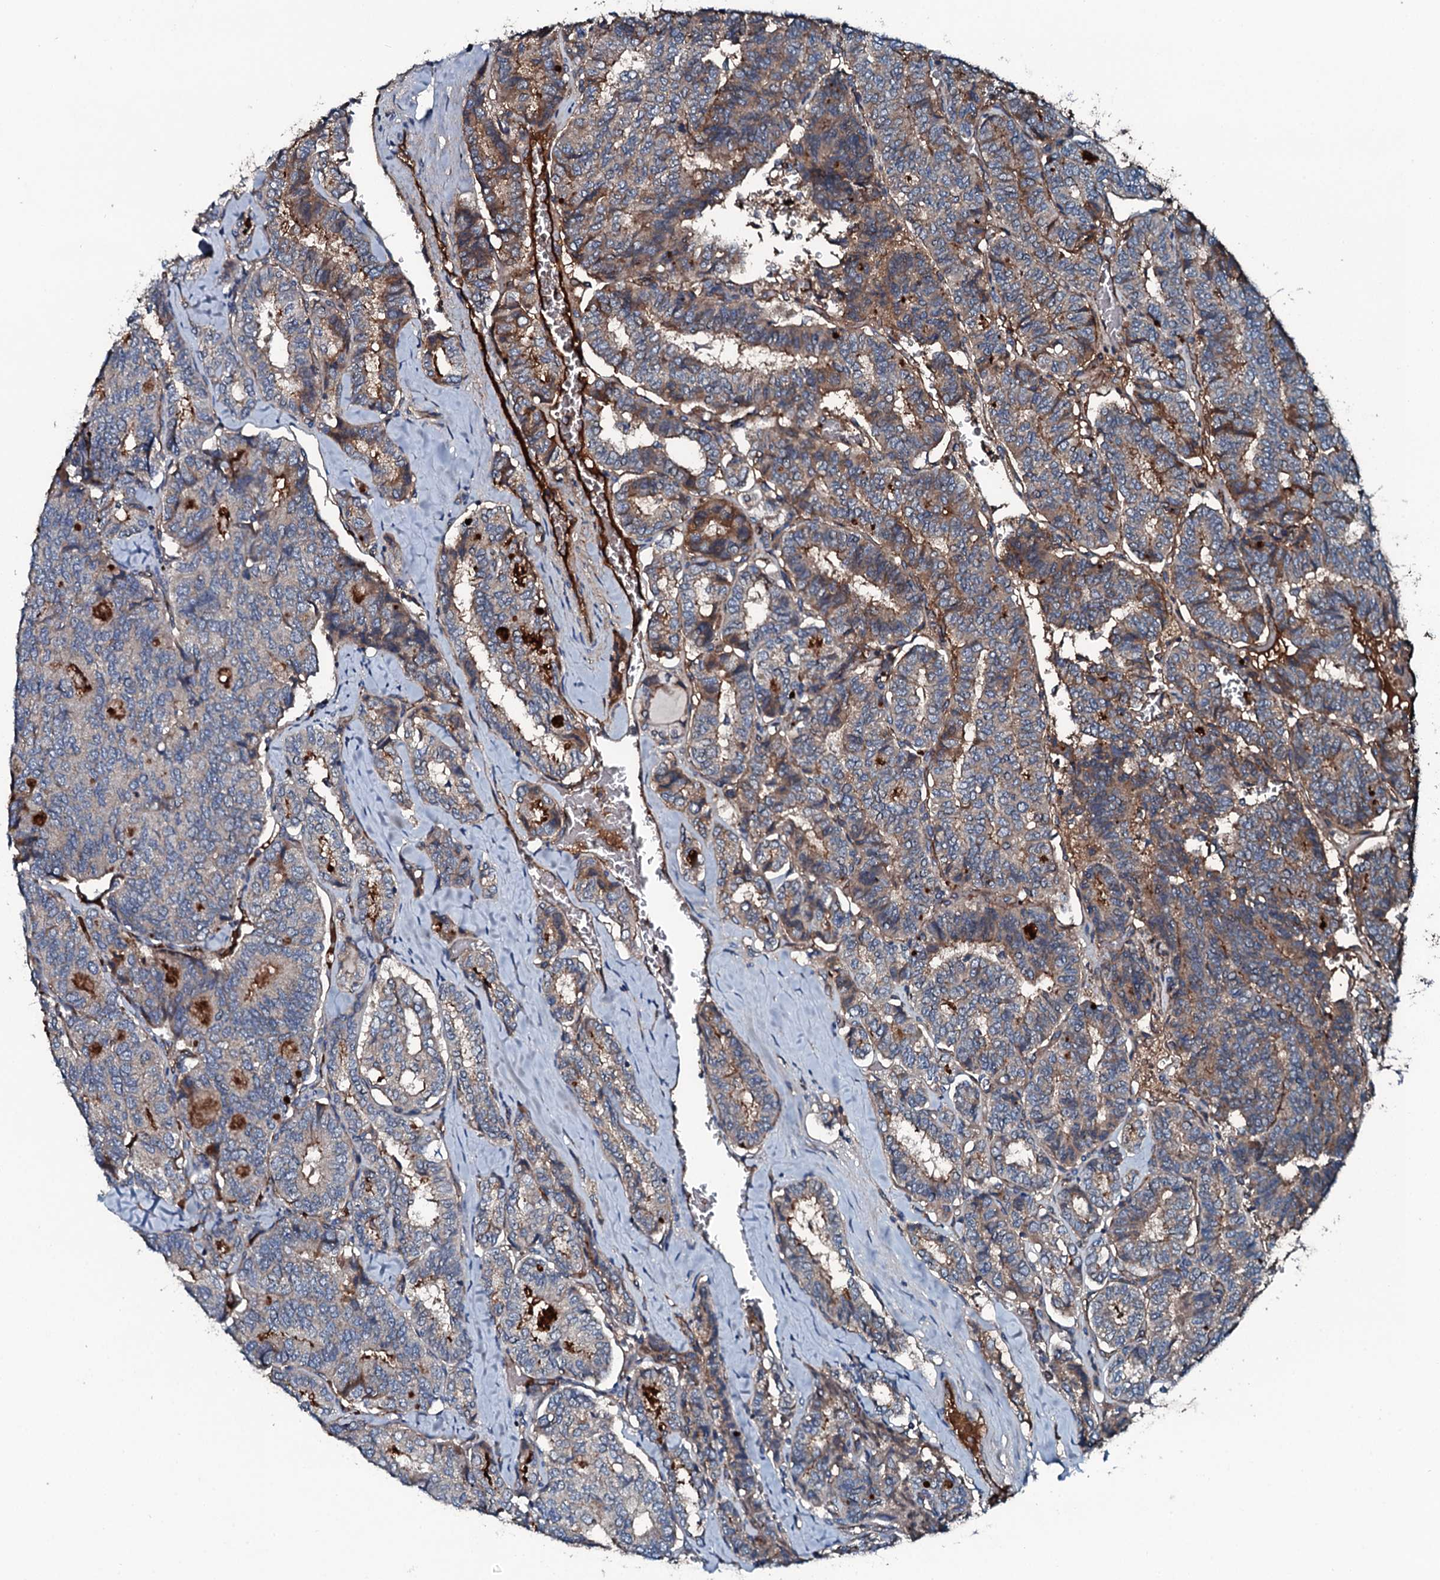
{"staining": {"intensity": "moderate", "quantity": "25%-75%", "location": "cytoplasmic/membranous"}, "tissue": "thyroid cancer", "cell_type": "Tumor cells", "image_type": "cancer", "snomed": [{"axis": "morphology", "description": "Papillary adenocarcinoma, NOS"}, {"axis": "topography", "description": "Thyroid gland"}], "caption": "A medium amount of moderate cytoplasmic/membranous expression is appreciated in about 25%-75% of tumor cells in thyroid papillary adenocarcinoma tissue. (DAB (3,3'-diaminobenzidine) IHC with brightfield microscopy, high magnification).", "gene": "TRIM7", "patient": {"sex": "female", "age": 35}}